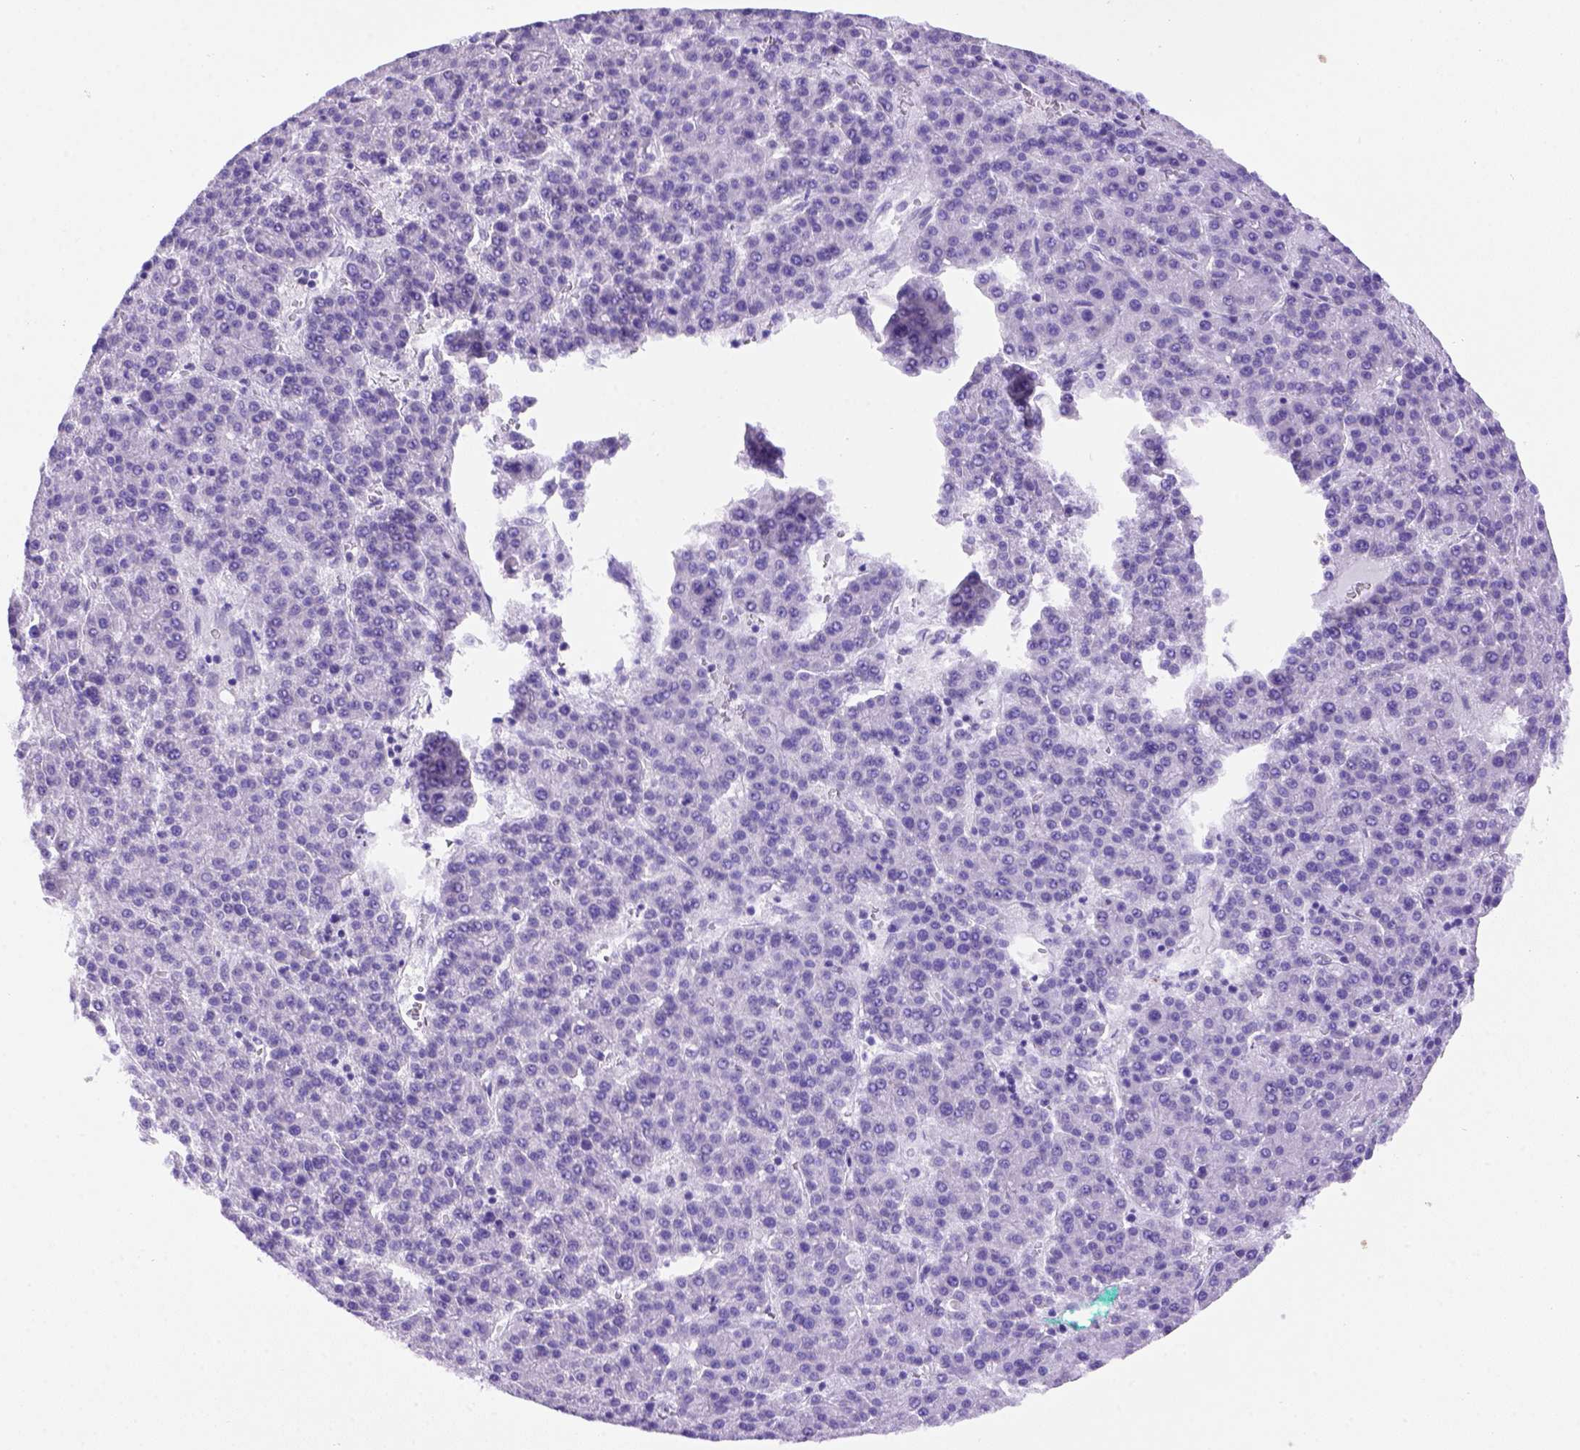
{"staining": {"intensity": "negative", "quantity": "none", "location": "none"}, "tissue": "liver cancer", "cell_type": "Tumor cells", "image_type": "cancer", "snomed": [{"axis": "morphology", "description": "Carcinoma, Hepatocellular, NOS"}, {"axis": "topography", "description": "Liver"}], "caption": "IHC photomicrograph of neoplastic tissue: liver hepatocellular carcinoma stained with DAB demonstrates no significant protein staining in tumor cells.", "gene": "FOXI1", "patient": {"sex": "female", "age": 58}}